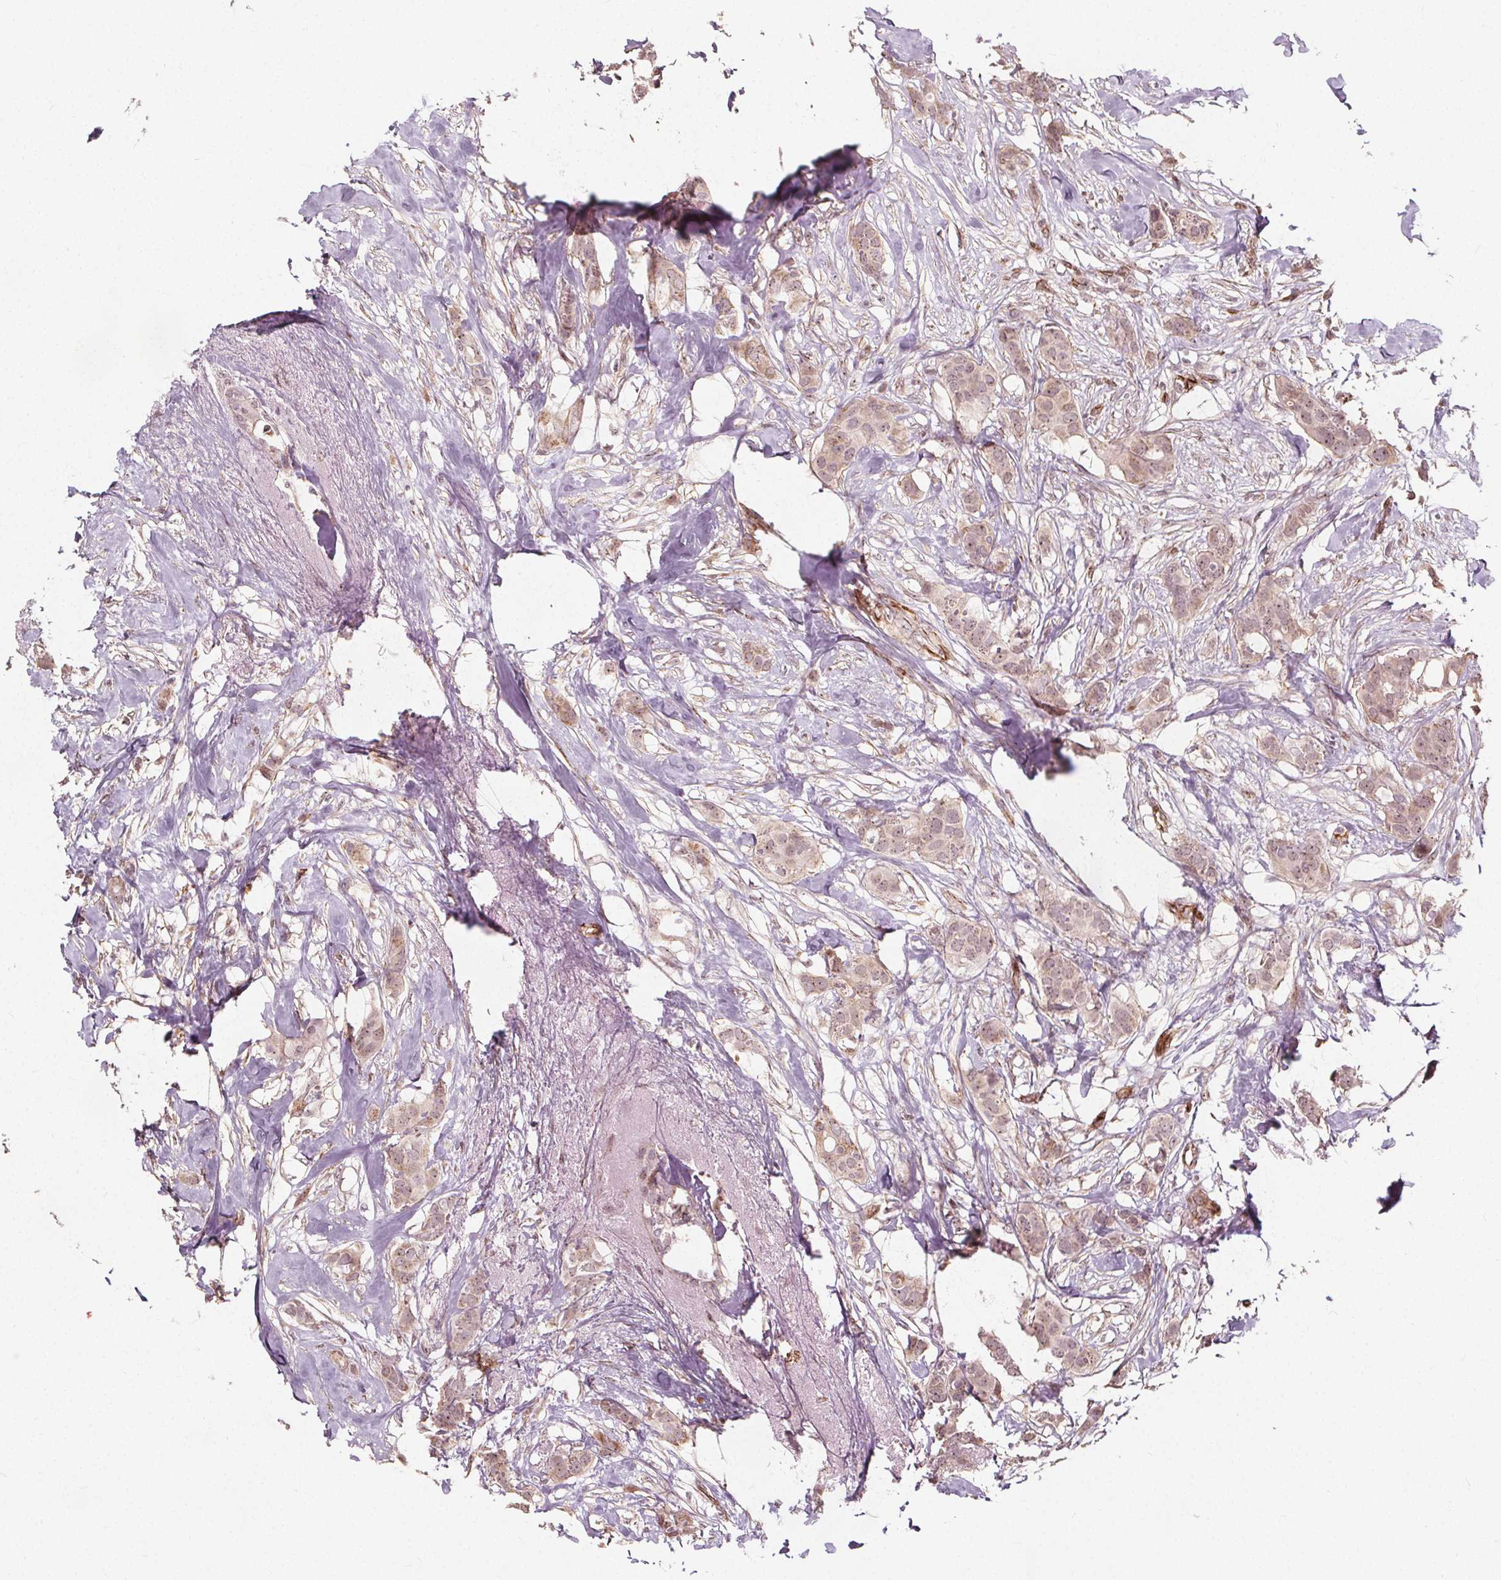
{"staining": {"intensity": "weak", "quantity": ">75%", "location": "nuclear"}, "tissue": "breast cancer", "cell_type": "Tumor cells", "image_type": "cancer", "snomed": [{"axis": "morphology", "description": "Duct carcinoma"}, {"axis": "topography", "description": "Breast"}], "caption": "Immunohistochemistry (DAB) staining of human breast cancer (invasive ductal carcinoma) reveals weak nuclear protein positivity in about >75% of tumor cells. Using DAB (brown) and hematoxylin (blue) stains, captured at high magnification using brightfield microscopy.", "gene": "HAS1", "patient": {"sex": "female", "age": 62}}